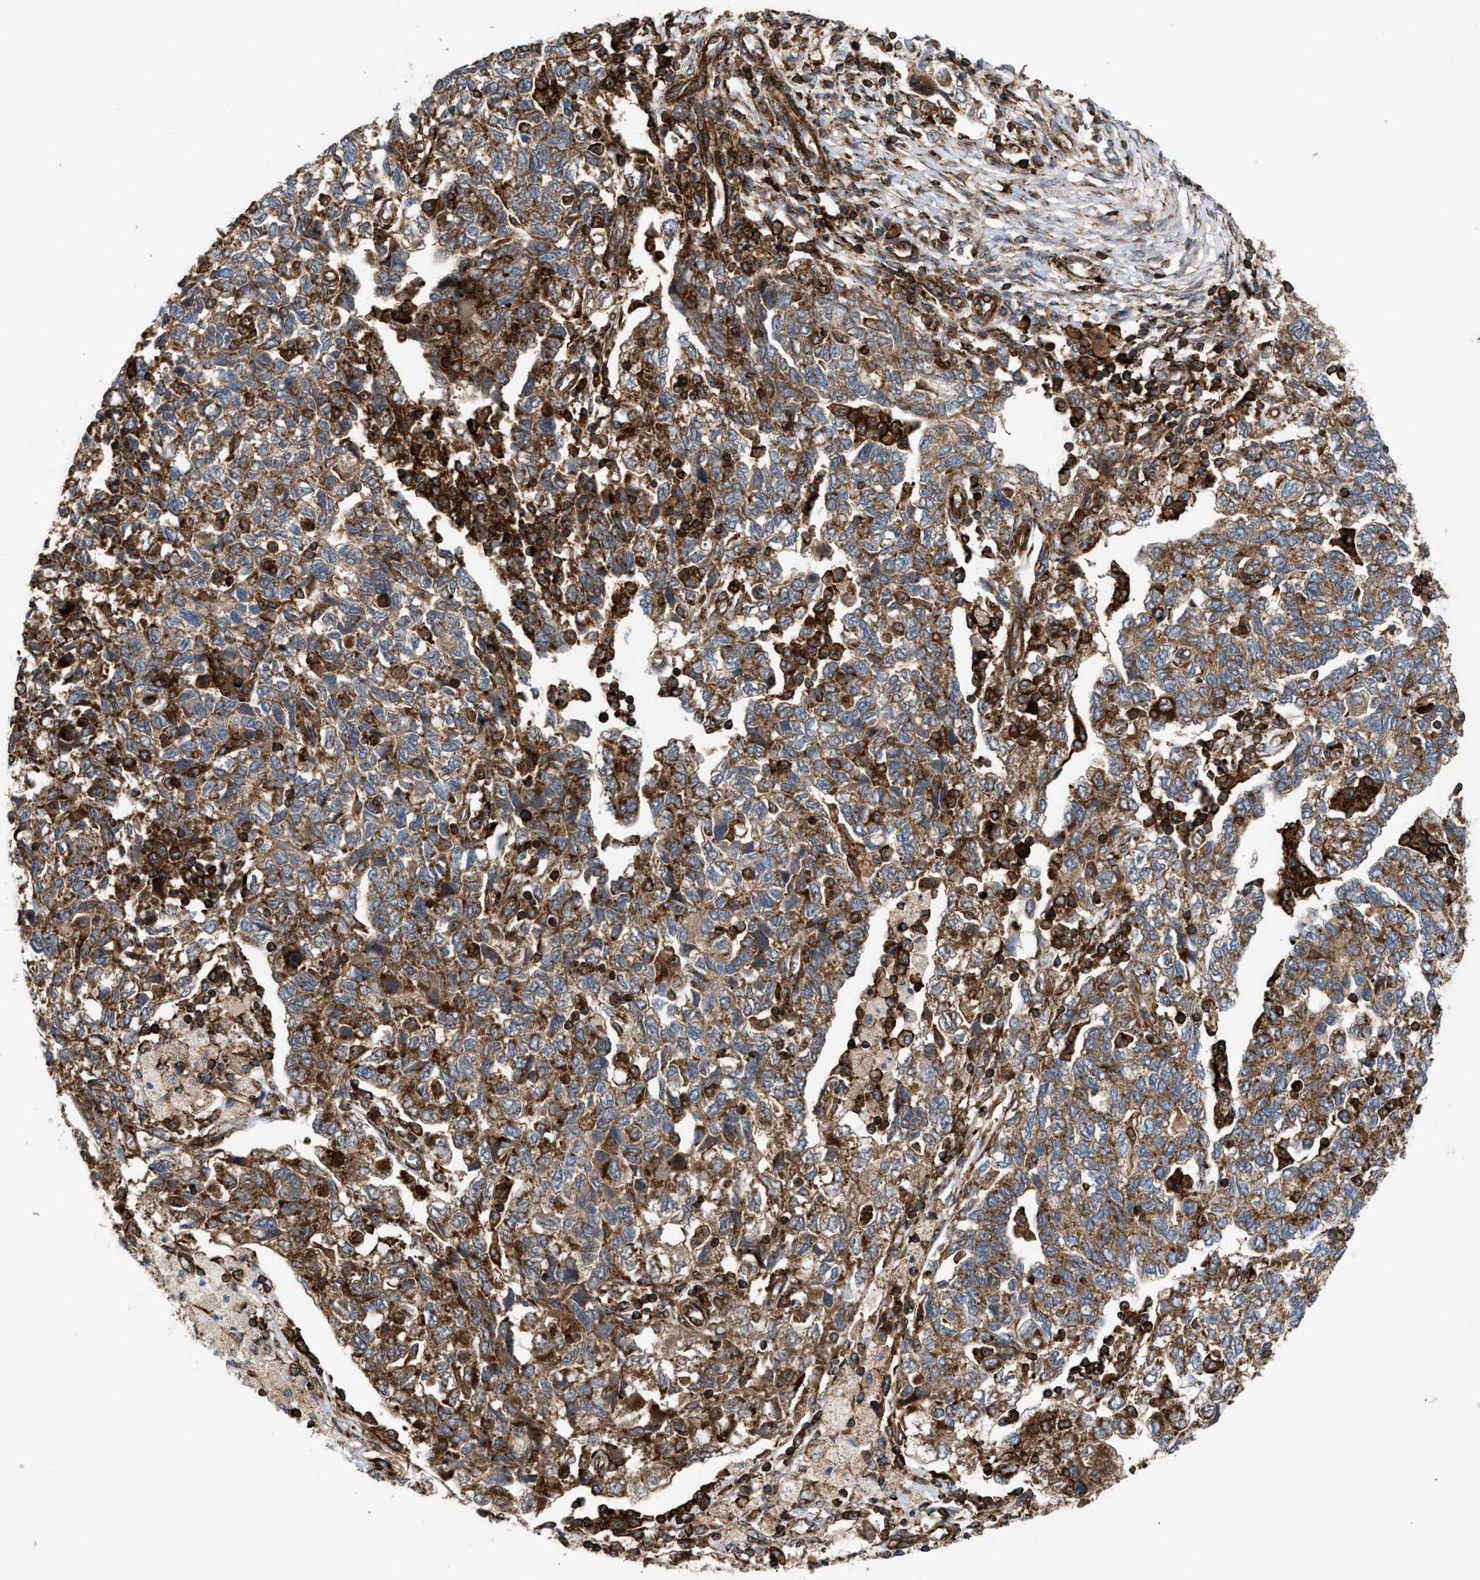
{"staining": {"intensity": "moderate", "quantity": ">75%", "location": "cytoplasmic/membranous"}, "tissue": "ovarian cancer", "cell_type": "Tumor cells", "image_type": "cancer", "snomed": [{"axis": "morphology", "description": "Carcinoma, NOS"}, {"axis": "morphology", "description": "Cystadenocarcinoma, serous, NOS"}, {"axis": "topography", "description": "Ovary"}], "caption": "Moderate cytoplasmic/membranous expression is appreciated in about >75% of tumor cells in ovarian cancer.", "gene": "EGLN1", "patient": {"sex": "female", "age": 69}}